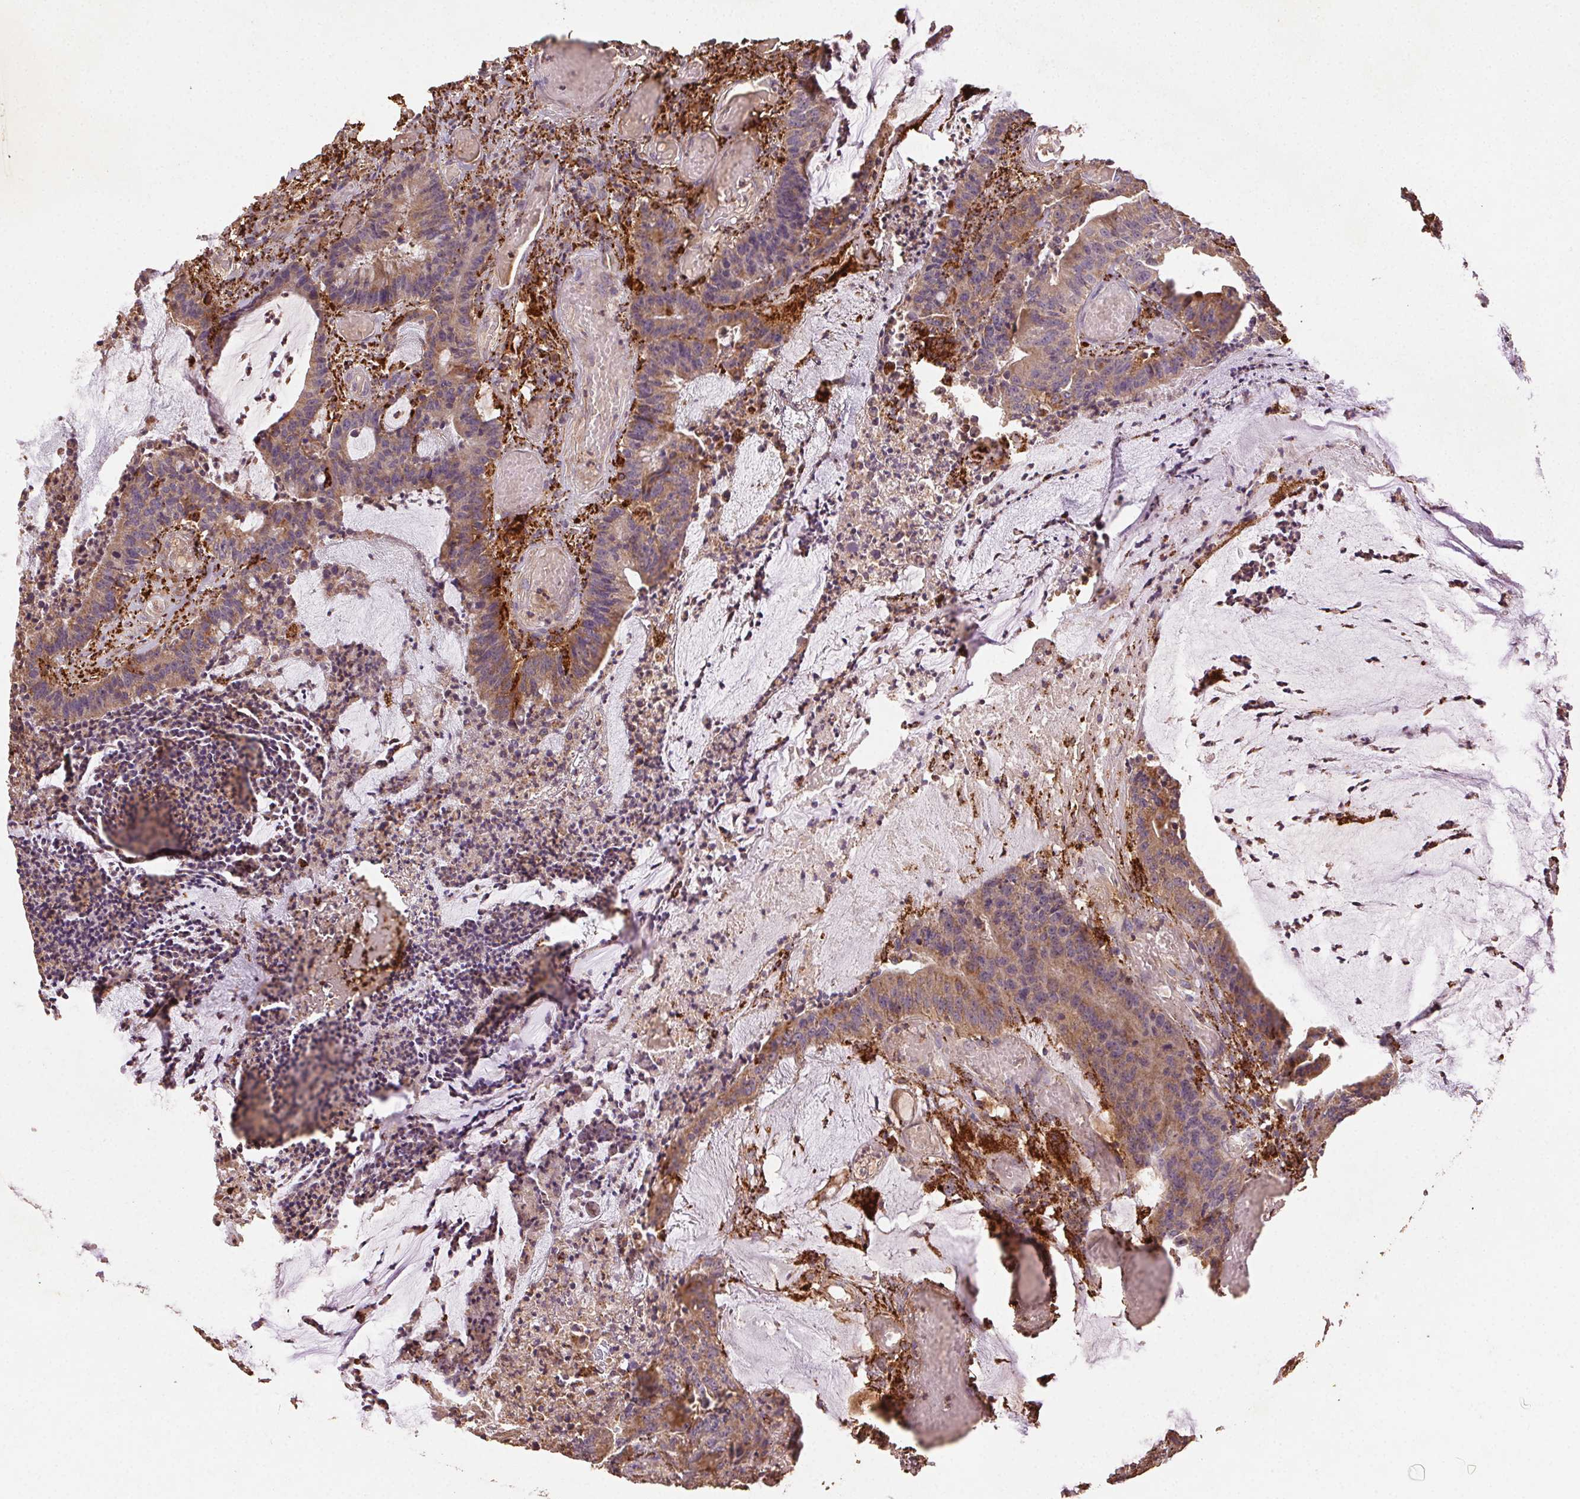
{"staining": {"intensity": "weak", "quantity": ">75%", "location": "cytoplasmic/membranous"}, "tissue": "colorectal cancer", "cell_type": "Tumor cells", "image_type": "cancer", "snomed": [{"axis": "morphology", "description": "Adenocarcinoma, NOS"}, {"axis": "topography", "description": "Colon"}], "caption": "Weak cytoplasmic/membranous staining is seen in approximately >75% of tumor cells in adenocarcinoma (colorectal).", "gene": "FNBP1L", "patient": {"sex": "female", "age": 78}}